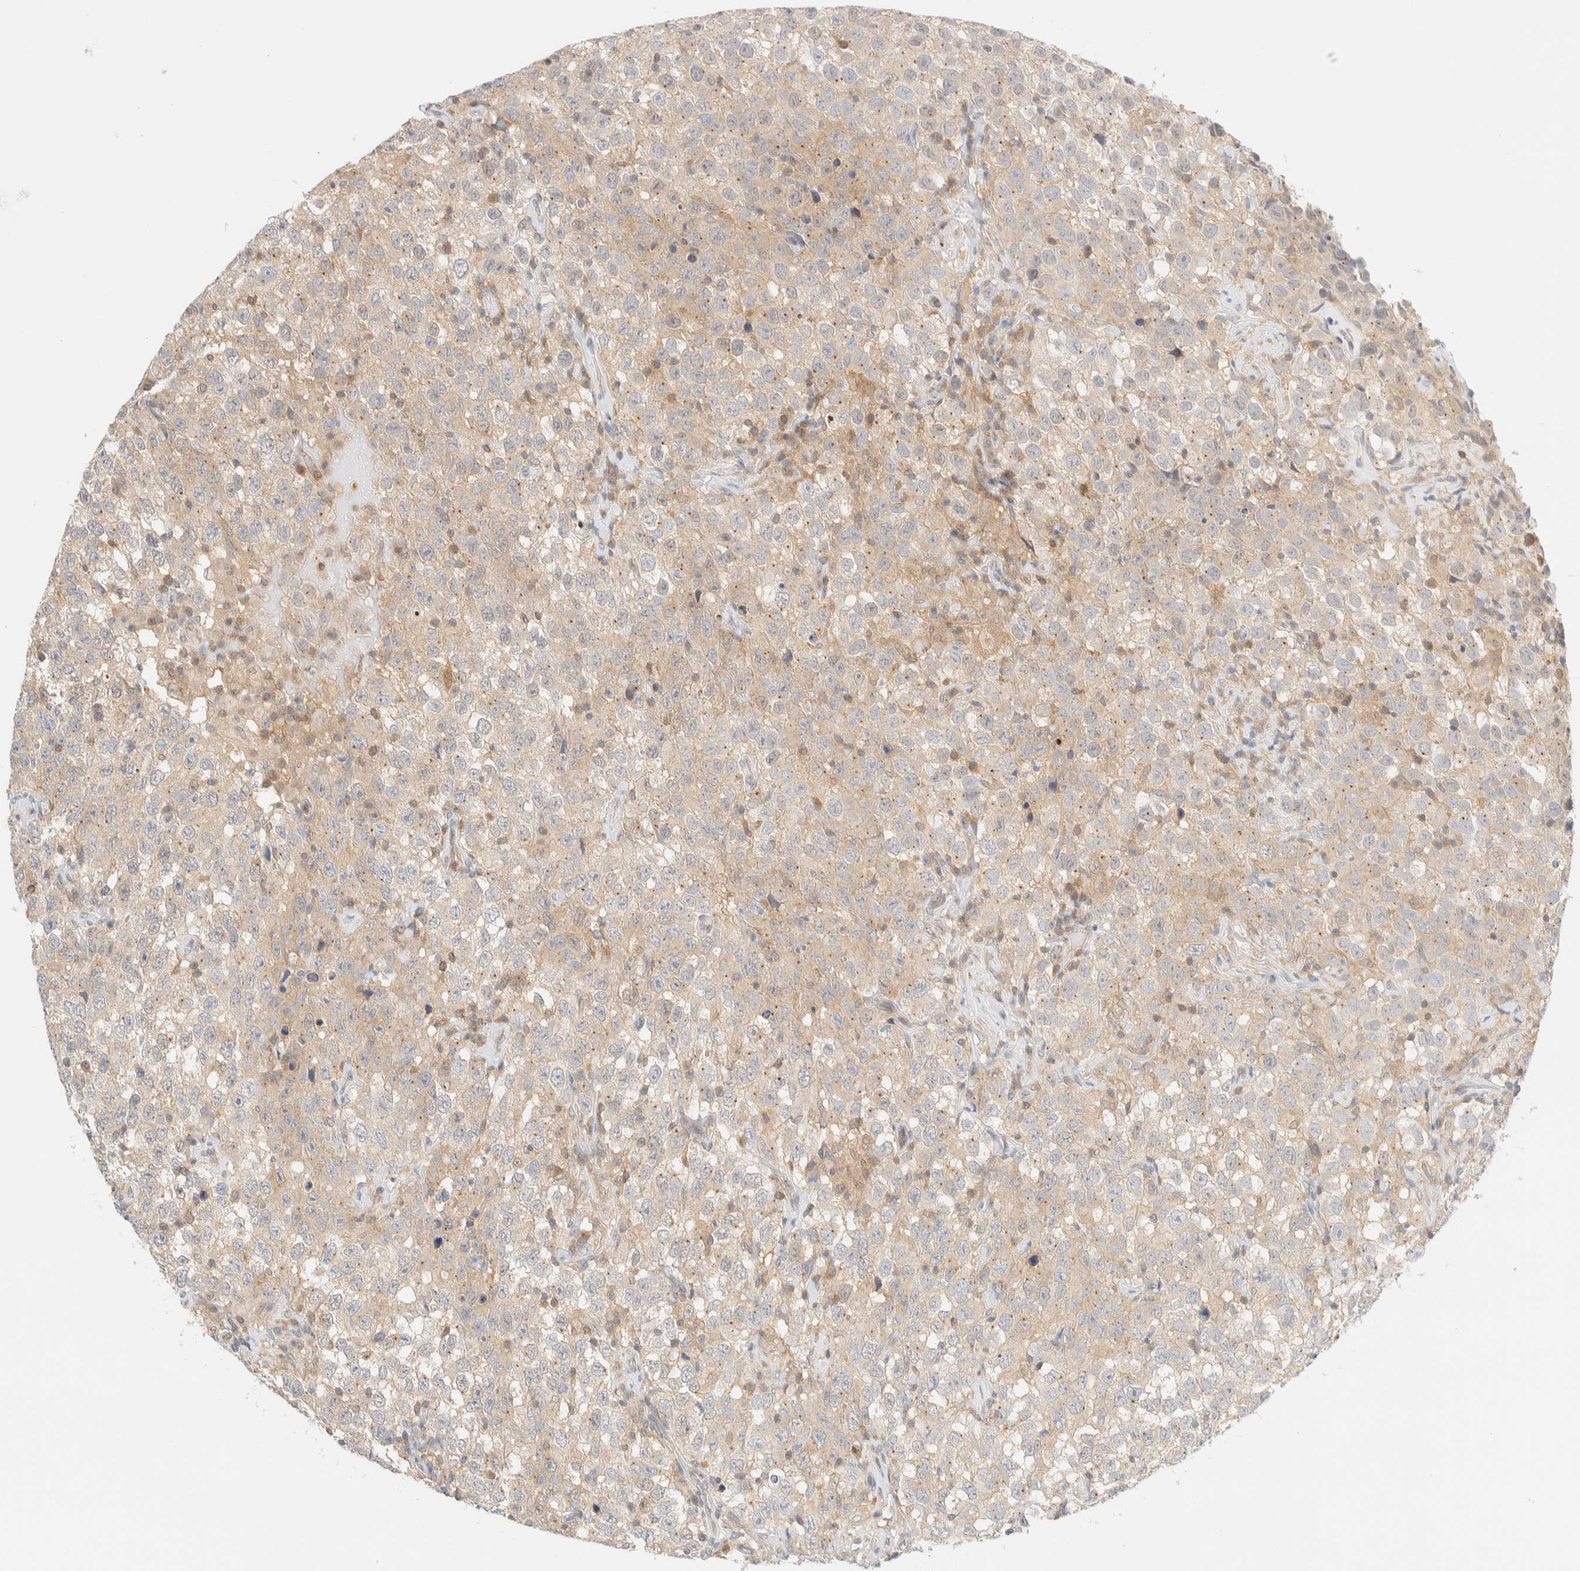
{"staining": {"intensity": "weak", "quantity": "25%-75%", "location": "cytoplasmic/membranous"}, "tissue": "testis cancer", "cell_type": "Tumor cells", "image_type": "cancer", "snomed": [{"axis": "morphology", "description": "Seminoma, NOS"}, {"axis": "topography", "description": "Testis"}], "caption": "The immunohistochemical stain shows weak cytoplasmic/membranous positivity in tumor cells of seminoma (testis) tissue.", "gene": "PCYT2", "patient": {"sex": "male", "age": 41}}